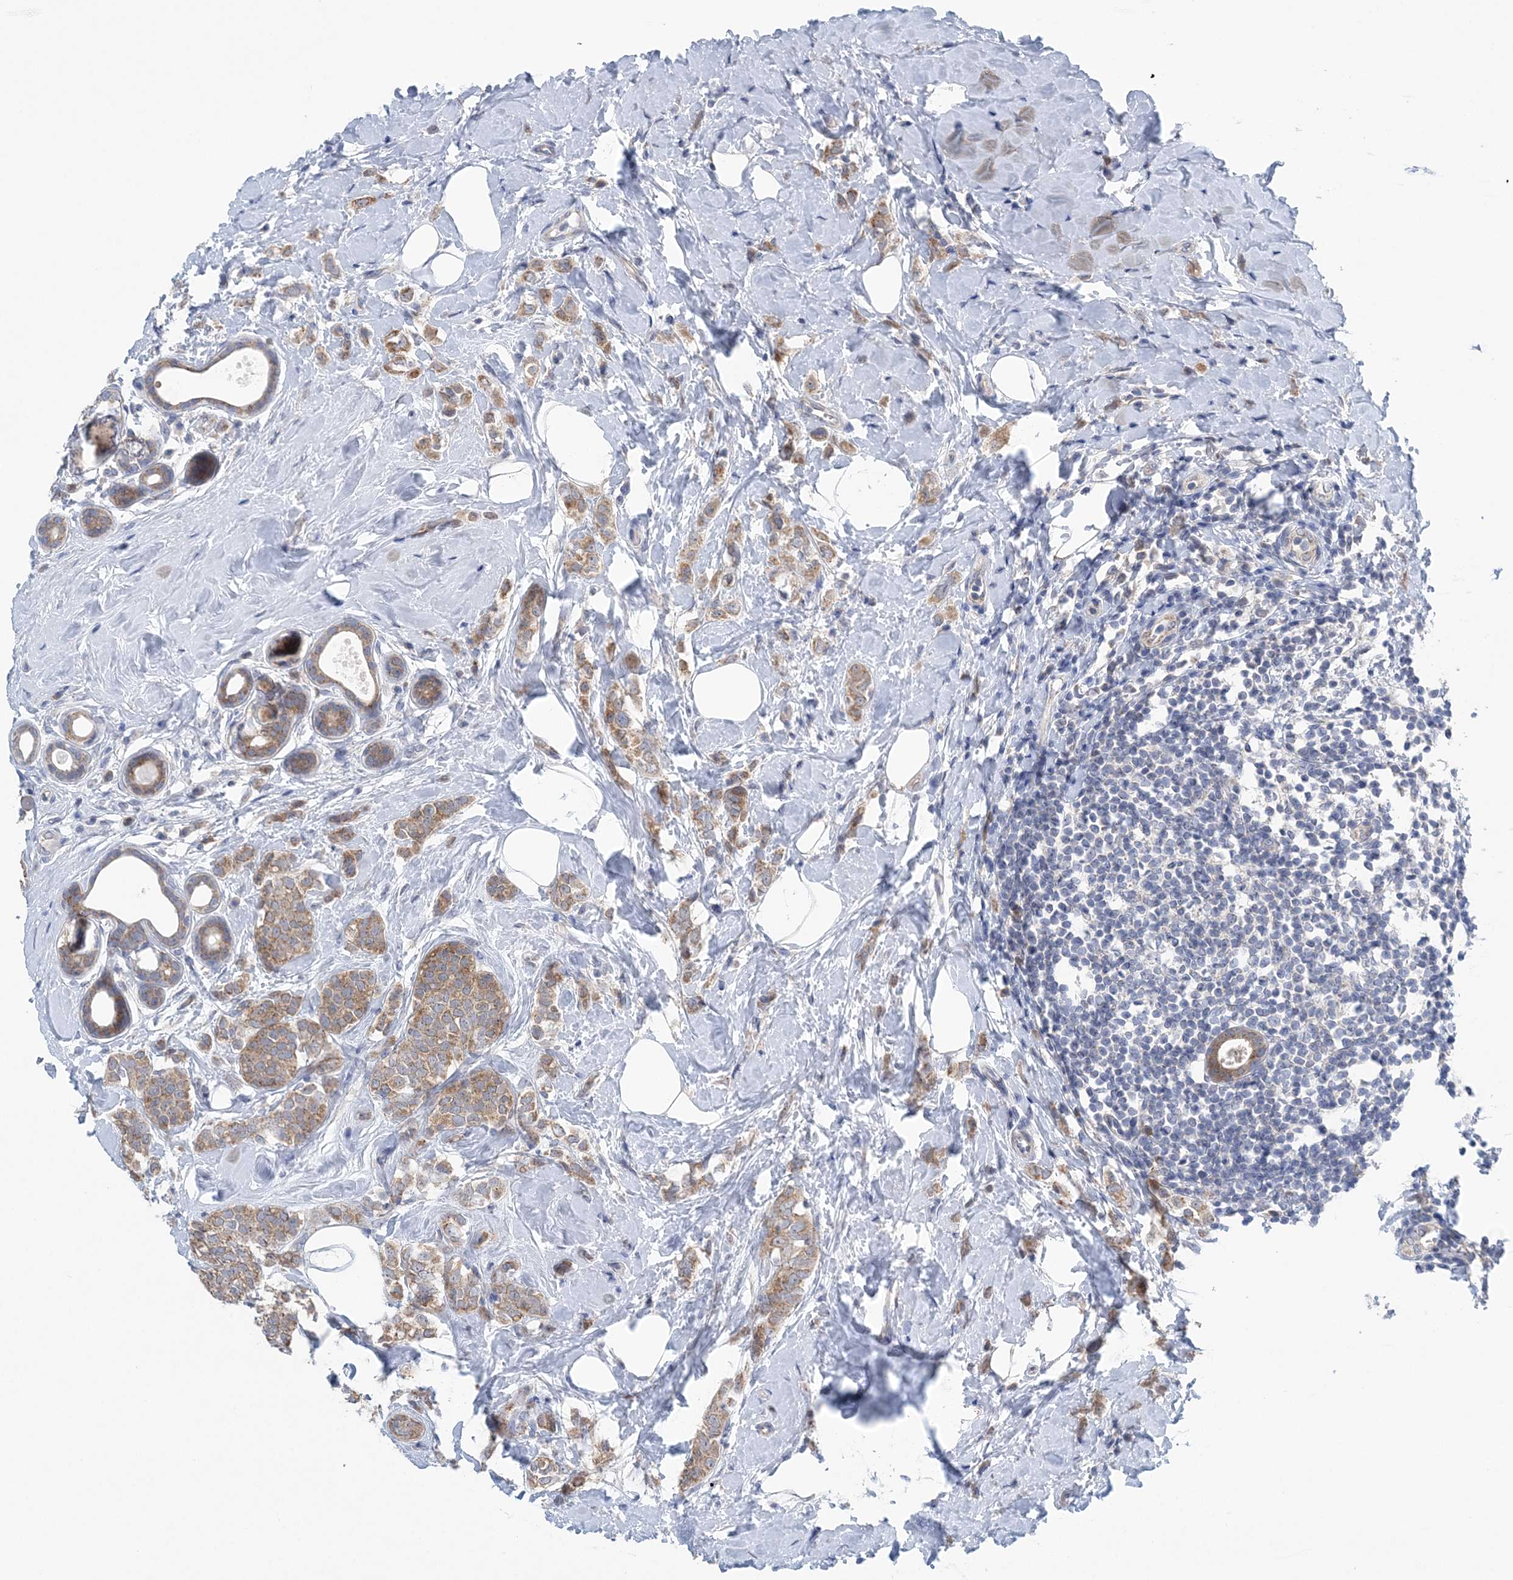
{"staining": {"intensity": "moderate", "quantity": ">75%", "location": "cytoplasmic/membranous"}, "tissue": "breast cancer", "cell_type": "Tumor cells", "image_type": "cancer", "snomed": [{"axis": "morphology", "description": "Lobular carcinoma"}, {"axis": "topography", "description": "Breast"}], "caption": "Moderate cytoplasmic/membranous protein staining is identified in about >75% of tumor cells in breast cancer (lobular carcinoma).", "gene": "COPE", "patient": {"sex": "female", "age": 47}}